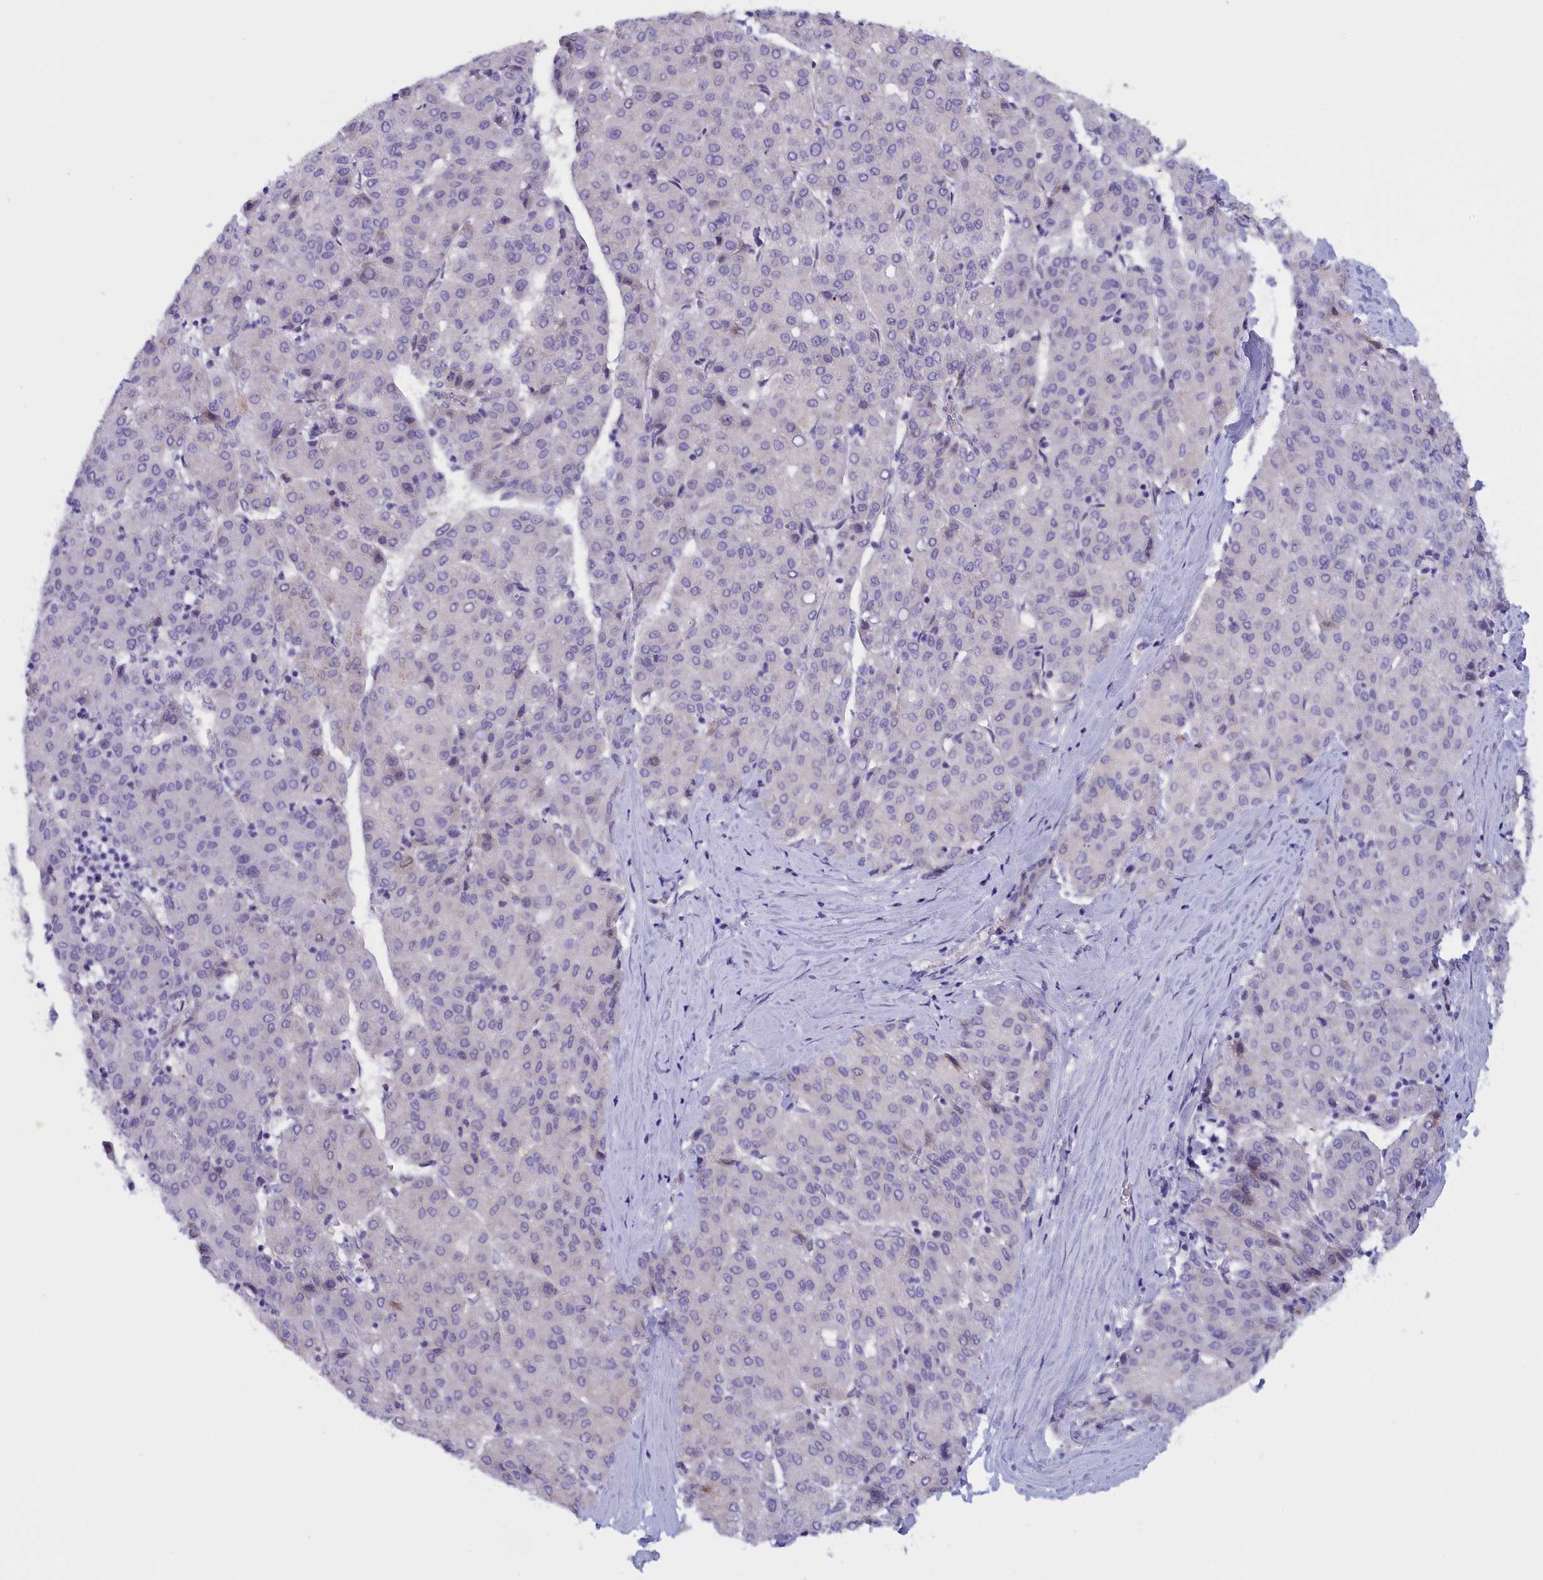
{"staining": {"intensity": "negative", "quantity": "none", "location": "none"}, "tissue": "liver cancer", "cell_type": "Tumor cells", "image_type": "cancer", "snomed": [{"axis": "morphology", "description": "Carcinoma, Hepatocellular, NOS"}, {"axis": "topography", "description": "Liver"}], "caption": "DAB immunohistochemical staining of hepatocellular carcinoma (liver) displays no significant staining in tumor cells. (DAB immunohistochemistry, high magnification).", "gene": "IGFALS", "patient": {"sex": "male", "age": 65}}